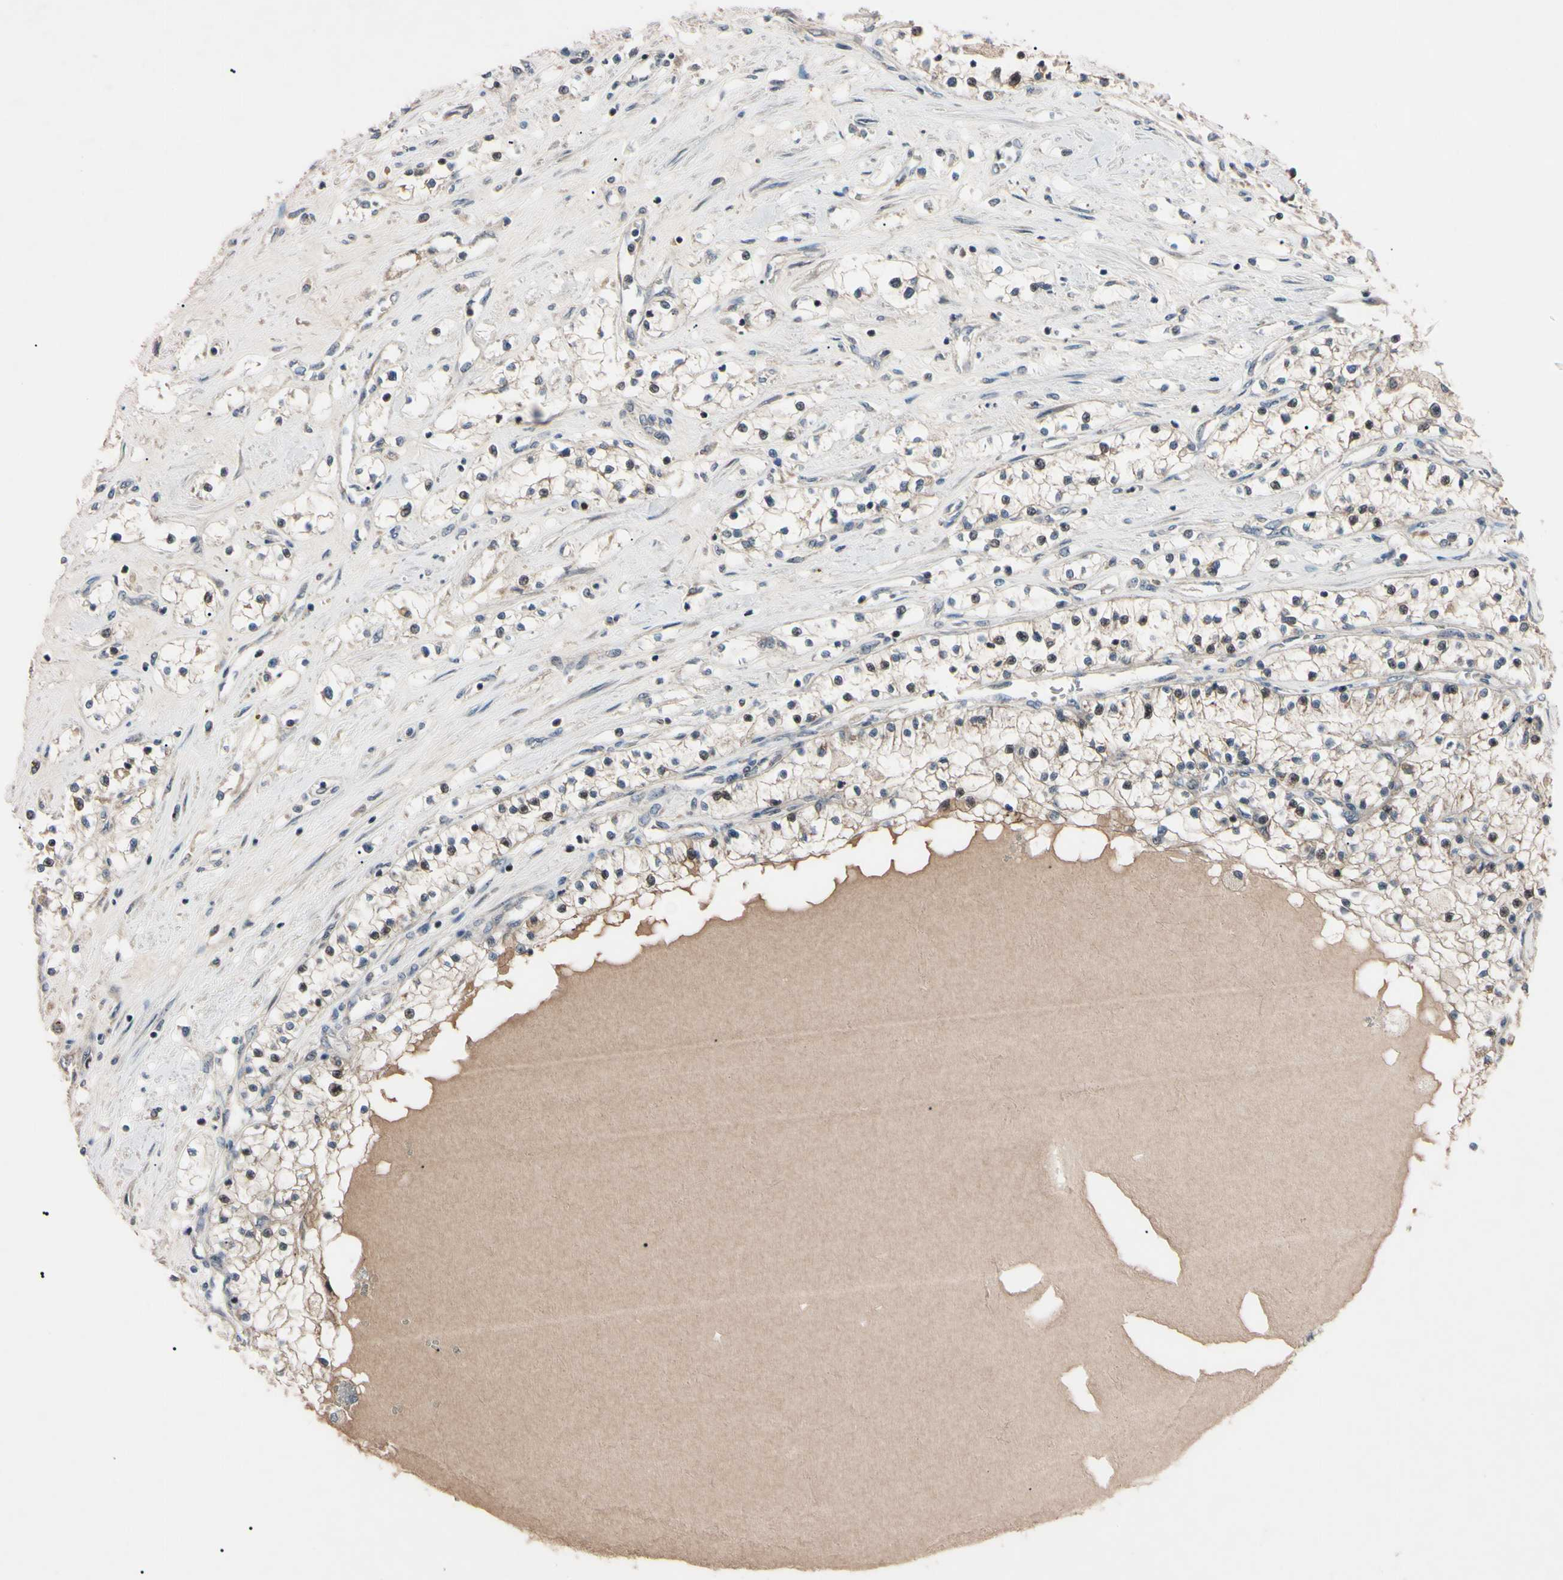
{"staining": {"intensity": "weak", "quantity": "25%-75%", "location": "cytoplasmic/membranous,nuclear"}, "tissue": "renal cancer", "cell_type": "Tumor cells", "image_type": "cancer", "snomed": [{"axis": "morphology", "description": "Adenocarcinoma, NOS"}, {"axis": "topography", "description": "Kidney"}], "caption": "About 25%-75% of tumor cells in human renal cancer (adenocarcinoma) reveal weak cytoplasmic/membranous and nuclear protein positivity as visualized by brown immunohistochemical staining.", "gene": "TRAF5", "patient": {"sex": "male", "age": 68}}